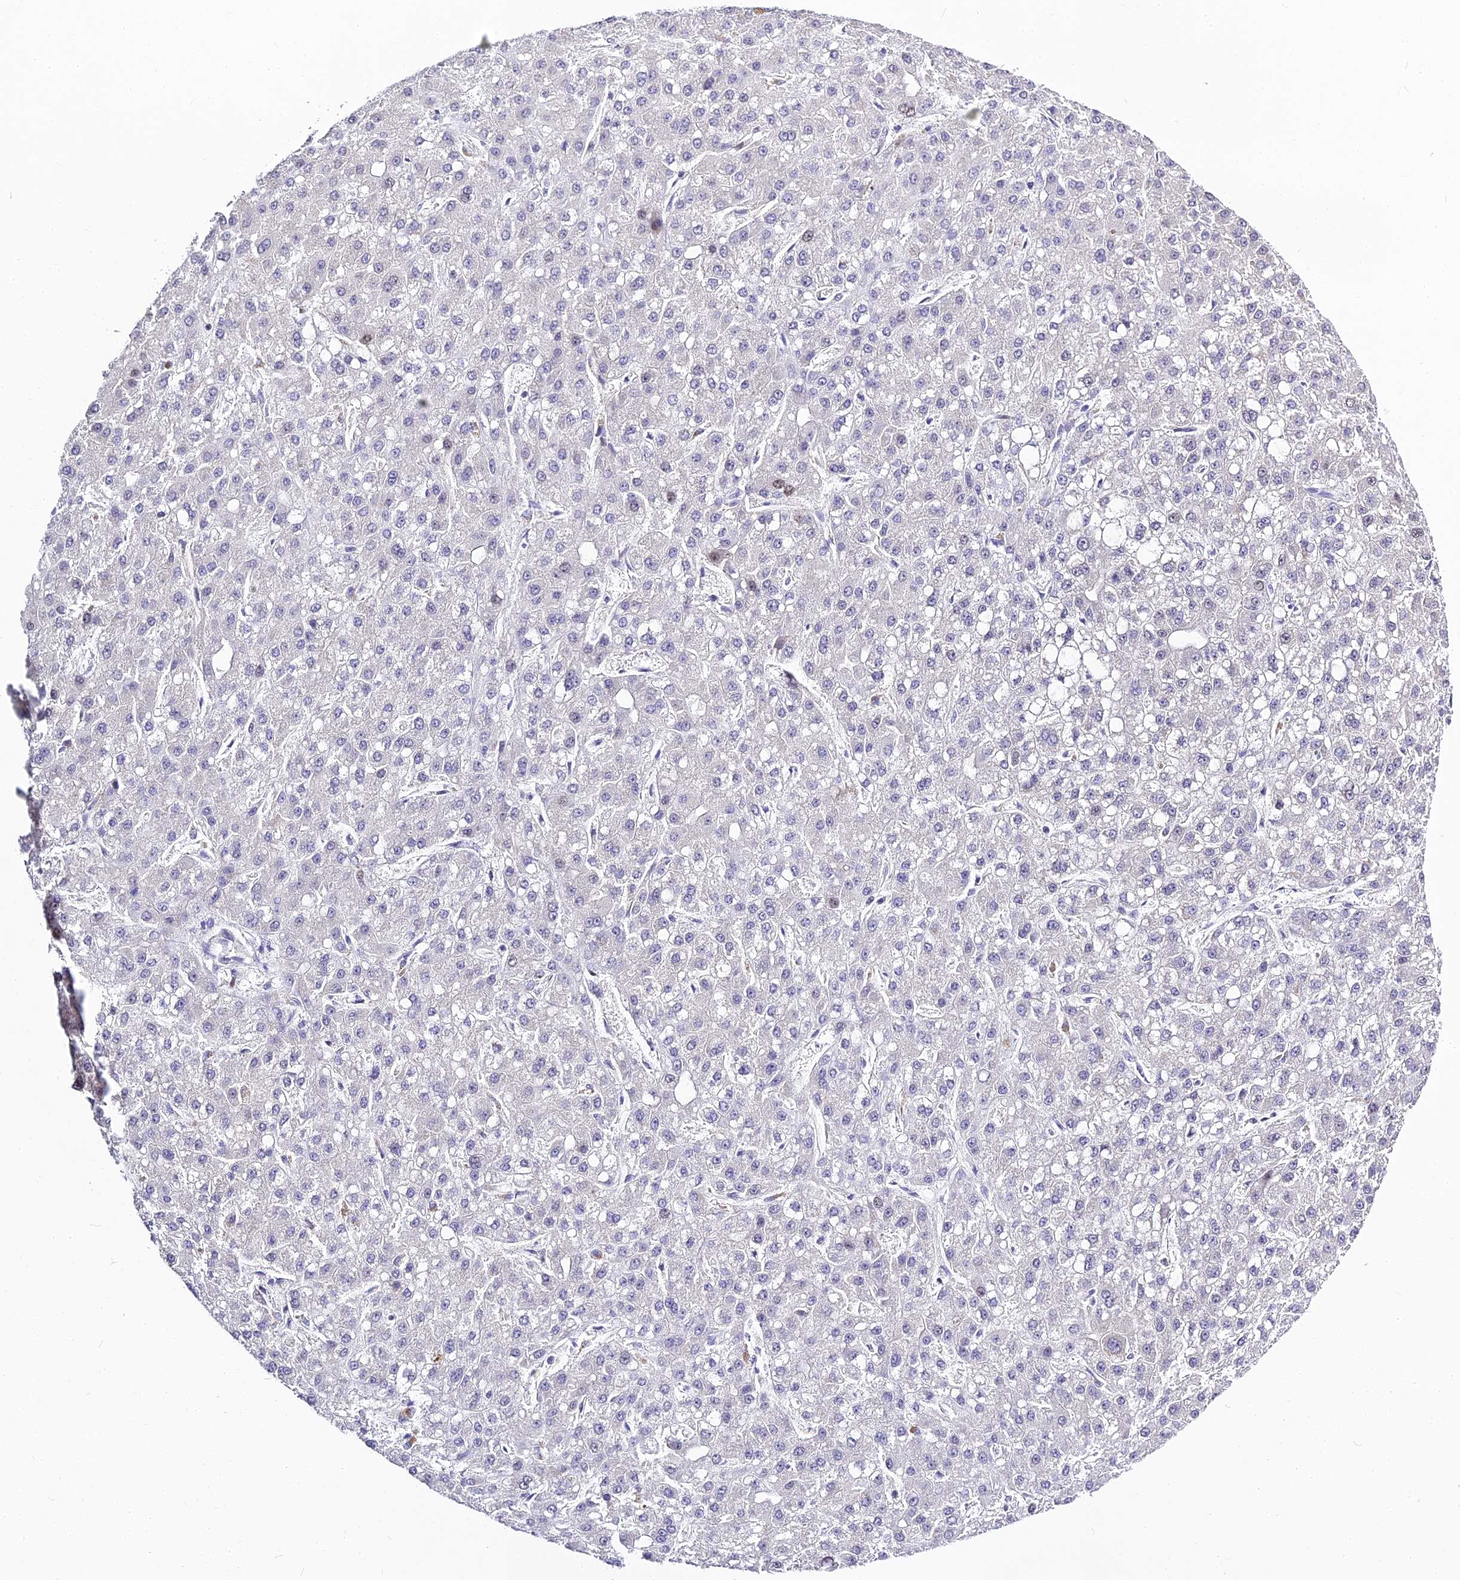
{"staining": {"intensity": "negative", "quantity": "none", "location": "none"}, "tissue": "liver cancer", "cell_type": "Tumor cells", "image_type": "cancer", "snomed": [{"axis": "morphology", "description": "Carcinoma, Hepatocellular, NOS"}, {"axis": "topography", "description": "Liver"}], "caption": "An immunohistochemistry photomicrograph of liver cancer is shown. There is no staining in tumor cells of liver cancer.", "gene": "SERP1", "patient": {"sex": "male", "age": 67}}